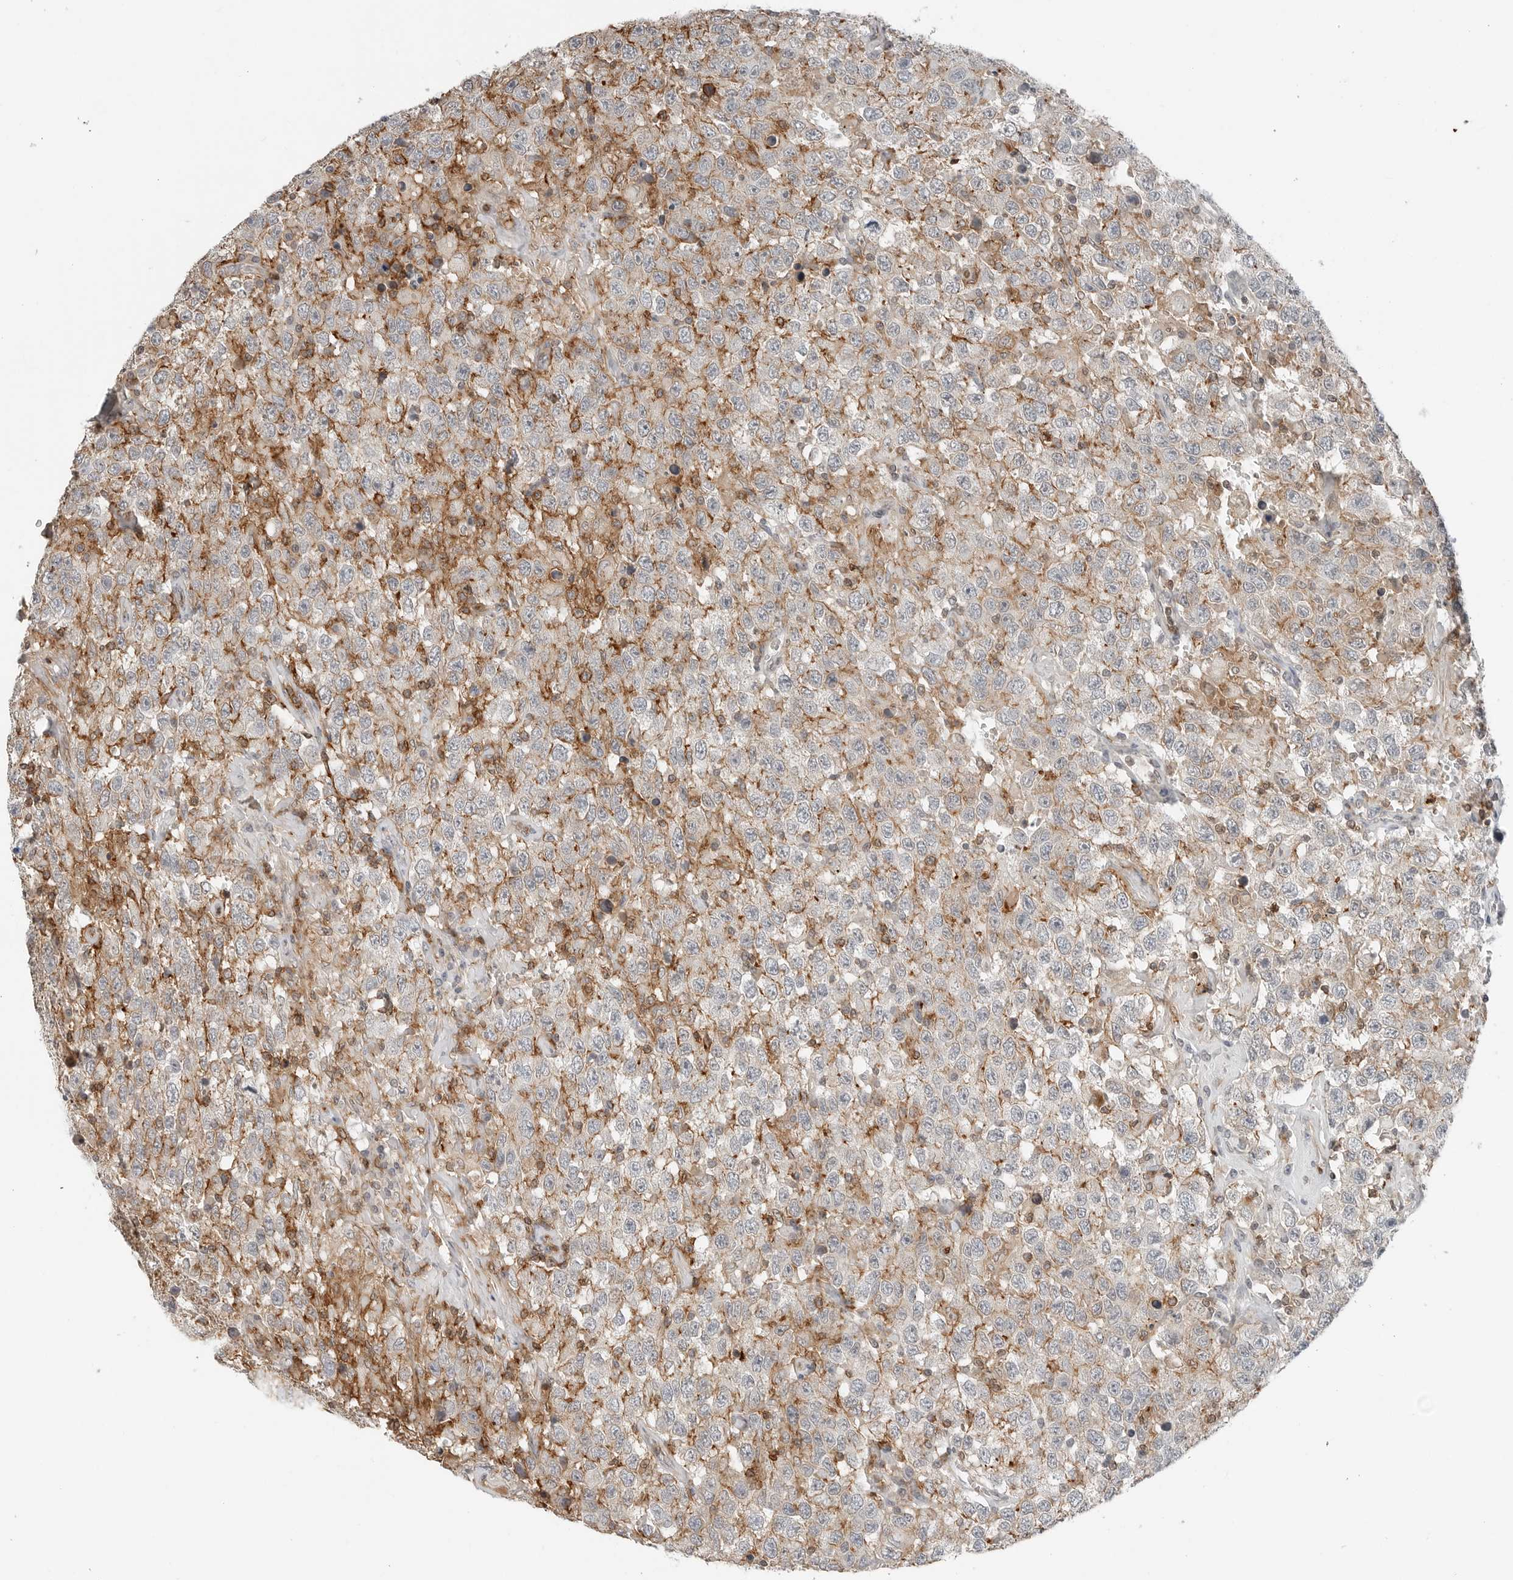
{"staining": {"intensity": "moderate", "quantity": "<25%", "location": "cytoplasmic/membranous"}, "tissue": "testis cancer", "cell_type": "Tumor cells", "image_type": "cancer", "snomed": [{"axis": "morphology", "description": "Seminoma, NOS"}, {"axis": "topography", "description": "Testis"}], "caption": "Protein staining exhibits moderate cytoplasmic/membranous staining in approximately <25% of tumor cells in testis cancer.", "gene": "LEFTY2", "patient": {"sex": "male", "age": 41}}